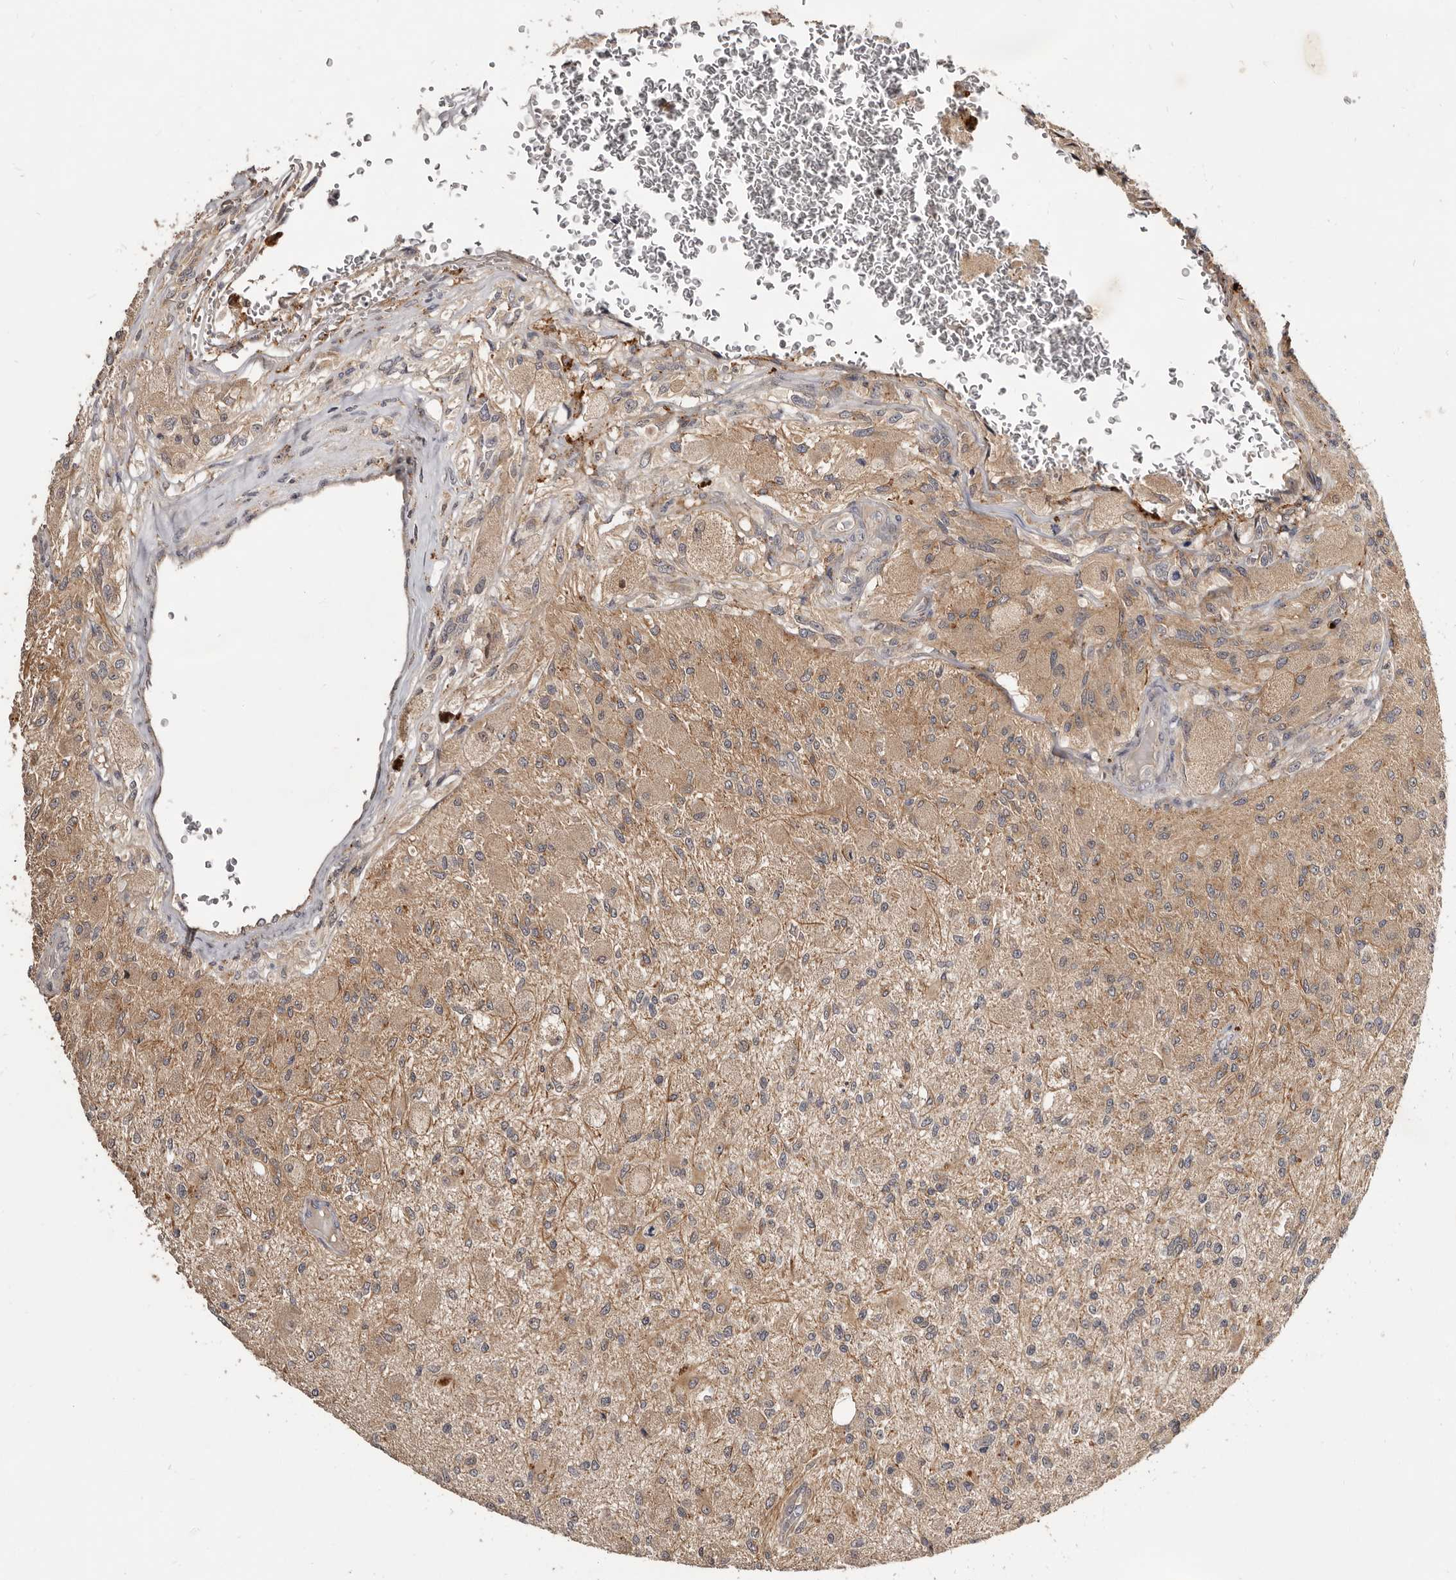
{"staining": {"intensity": "weak", "quantity": "<25%", "location": "cytoplasmic/membranous"}, "tissue": "glioma", "cell_type": "Tumor cells", "image_type": "cancer", "snomed": [{"axis": "morphology", "description": "Normal tissue, NOS"}, {"axis": "morphology", "description": "Glioma, malignant, High grade"}, {"axis": "topography", "description": "Cerebral cortex"}], "caption": "Tumor cells are negative for protein expression in human glioma.", "gene": "INAVA", "patient": {"sex": "male", "age": 77}}